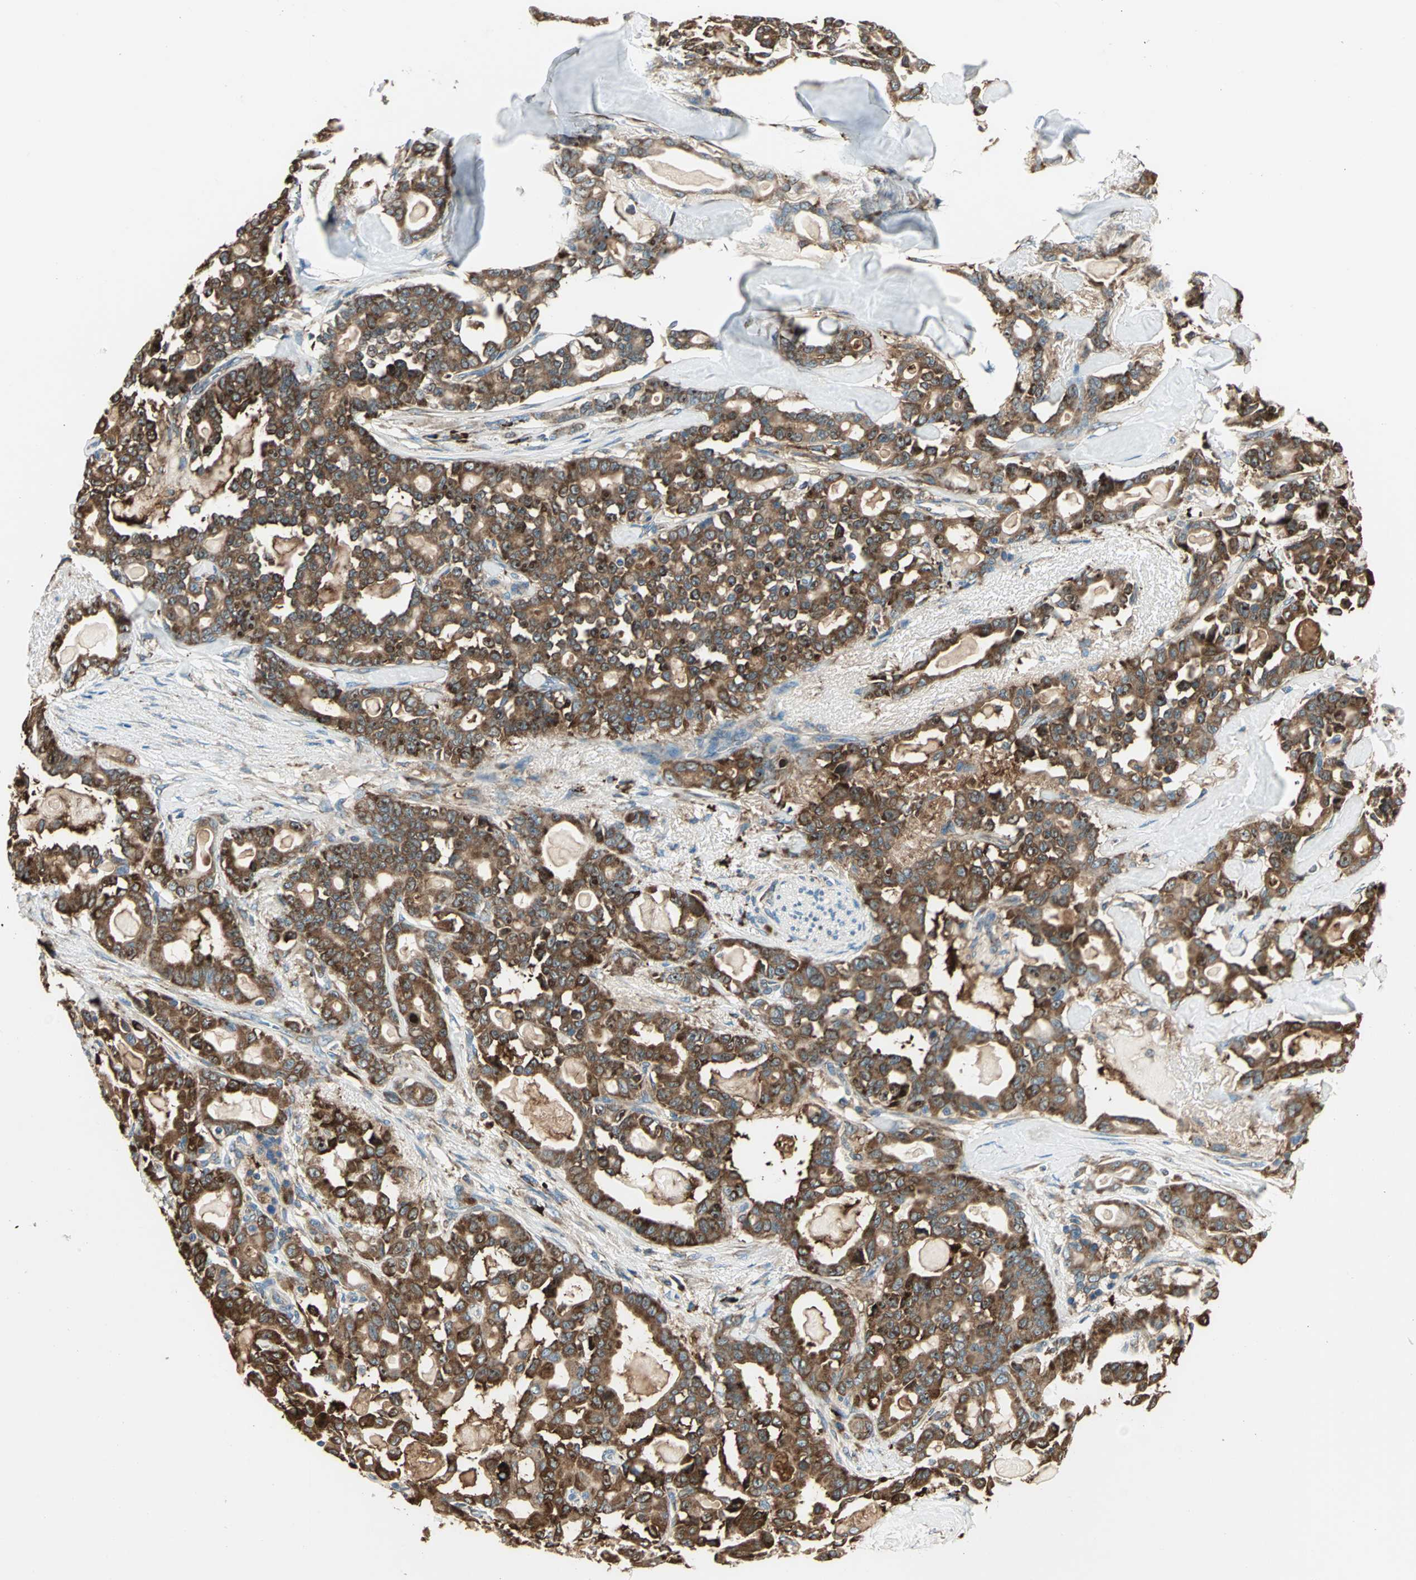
{"staining": {"intensity": "strong", "quantity": ">75%", "location": "cytoplasmic/membranous"}, "tissue": "pancreatic cancer", "cell_type": "Tumor cells", "image_type": "cancer", "snomed": [{"axis": "morphology", "description": "Adenocarcinoma, NOS"}, {"axis": "topography", "description": "Pancreas"}], "caption": "This is a photomicrograph of immunohistochemistry staining of pancreatic cancer, which shows strong positivity in the cytoplasmic/membranous of tumor cells.", "gene": "PDIA4", "patient": {"sex": "male", "age": 63}}